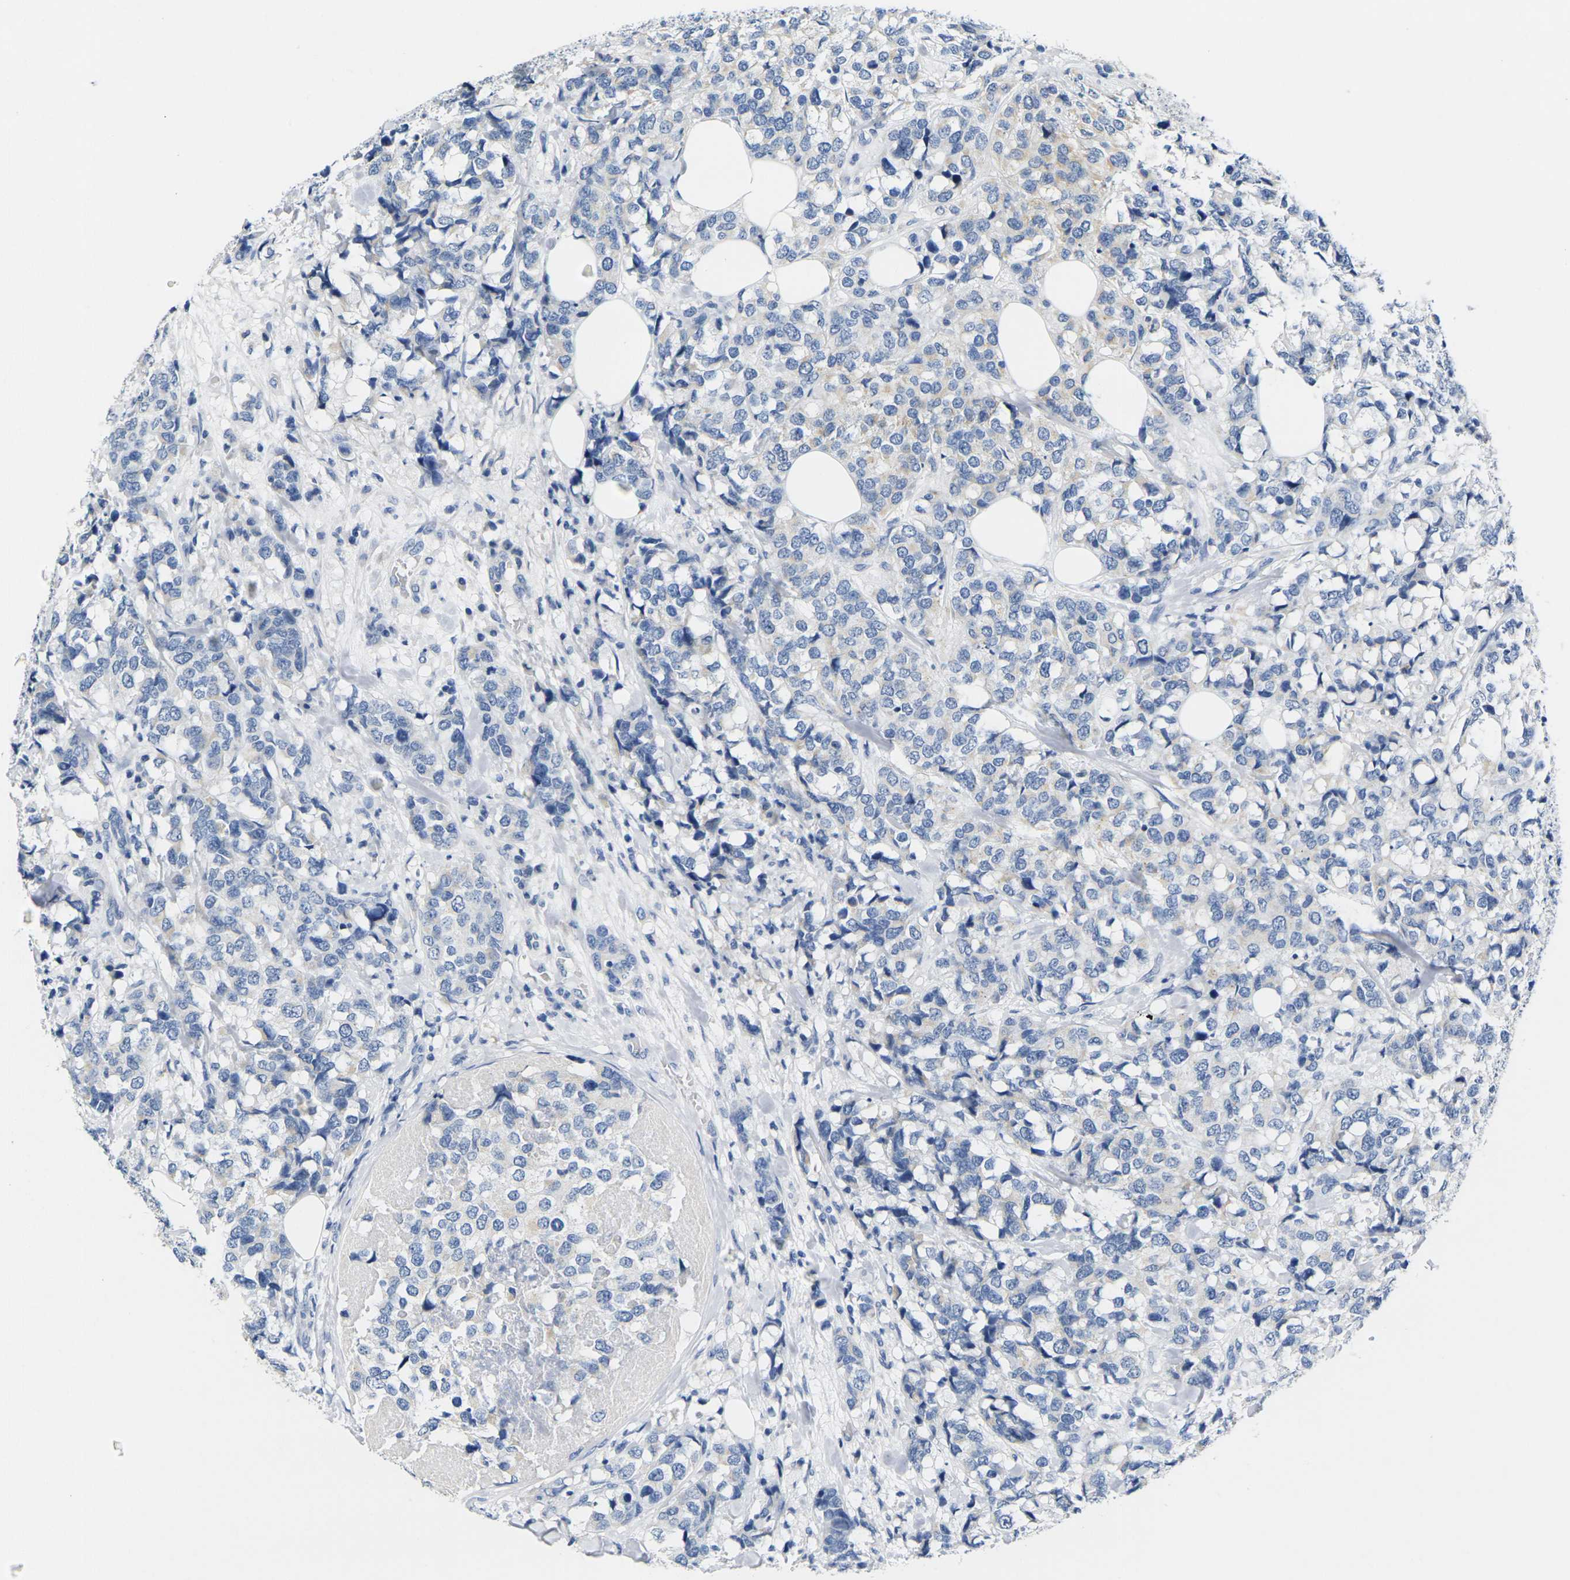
{"staining": {"intensity": "negative", "quantity": "none", "location": "none"}, "tissue": "breast cancer", "cell_type": "Tumor cells", "image_type": "cancer", "snomed": [{"axis": "morphology", "description": "Lobular carcinoma"}, {"axis": "topography", "description": "Breast"}], "caption": "The image shows no staining of tumor cells in breast cancer.", "gene": "NOCT", "patient": {"sex": "female", "age": 59}}